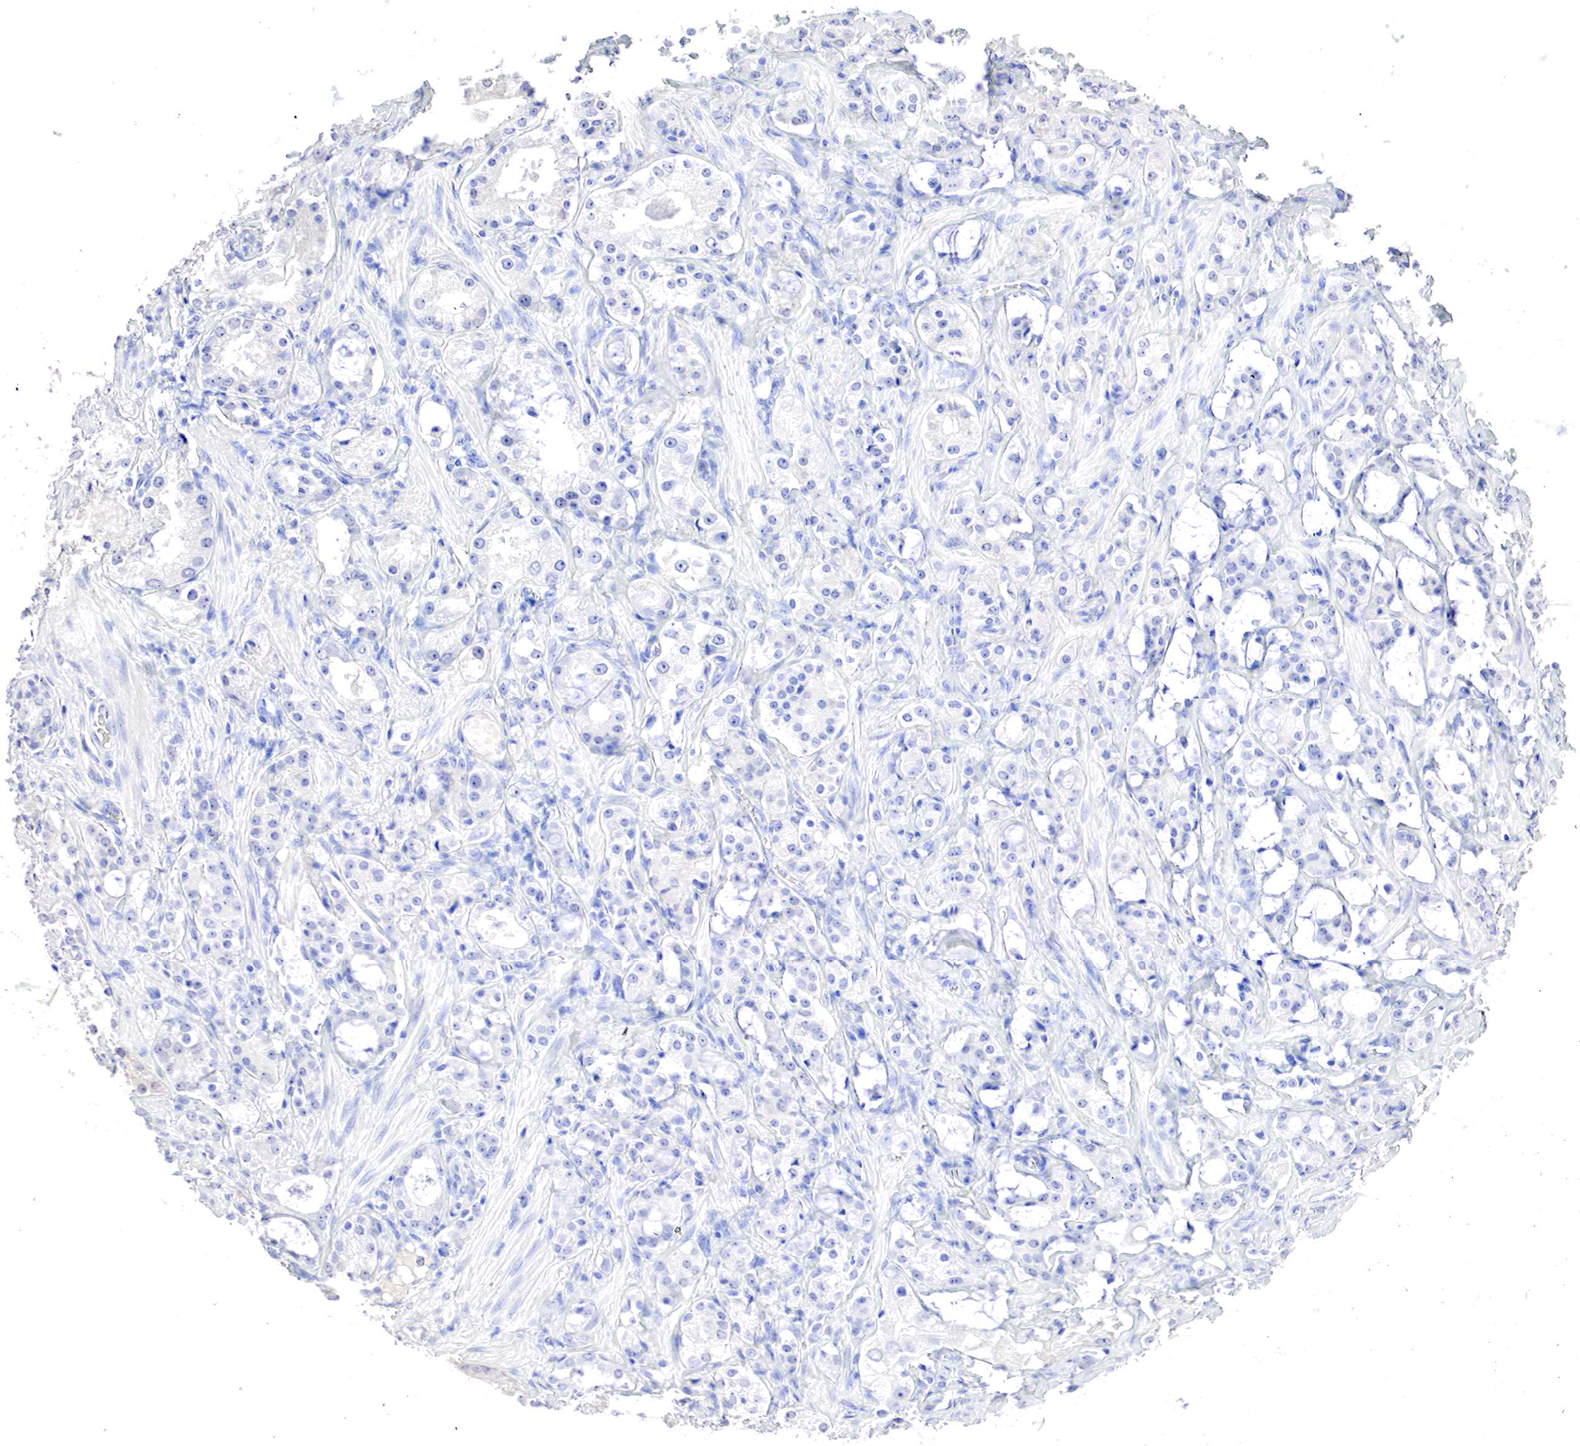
{"staining": {"intensity": "negative", "quantity": "none", "location": "none"}, "tissue": "prostate cancer", "cell_type": "Tumor cells", "image_type": "cancer", "snomed": [{"axis": "morphology", "description": "Adenocarcinoma, Medium grade"}, {"axis": "topography", "description": "Prostate"}], "caption": "A high-resolution photomicrograph shows immunohistochemistry (IHC) staining of prostate adenocarcinoma (medium-grade), which exhibits no significant positivity in tumor cells.", "gene": "OTC", "patient": {"sex": "male", "age": 73}}